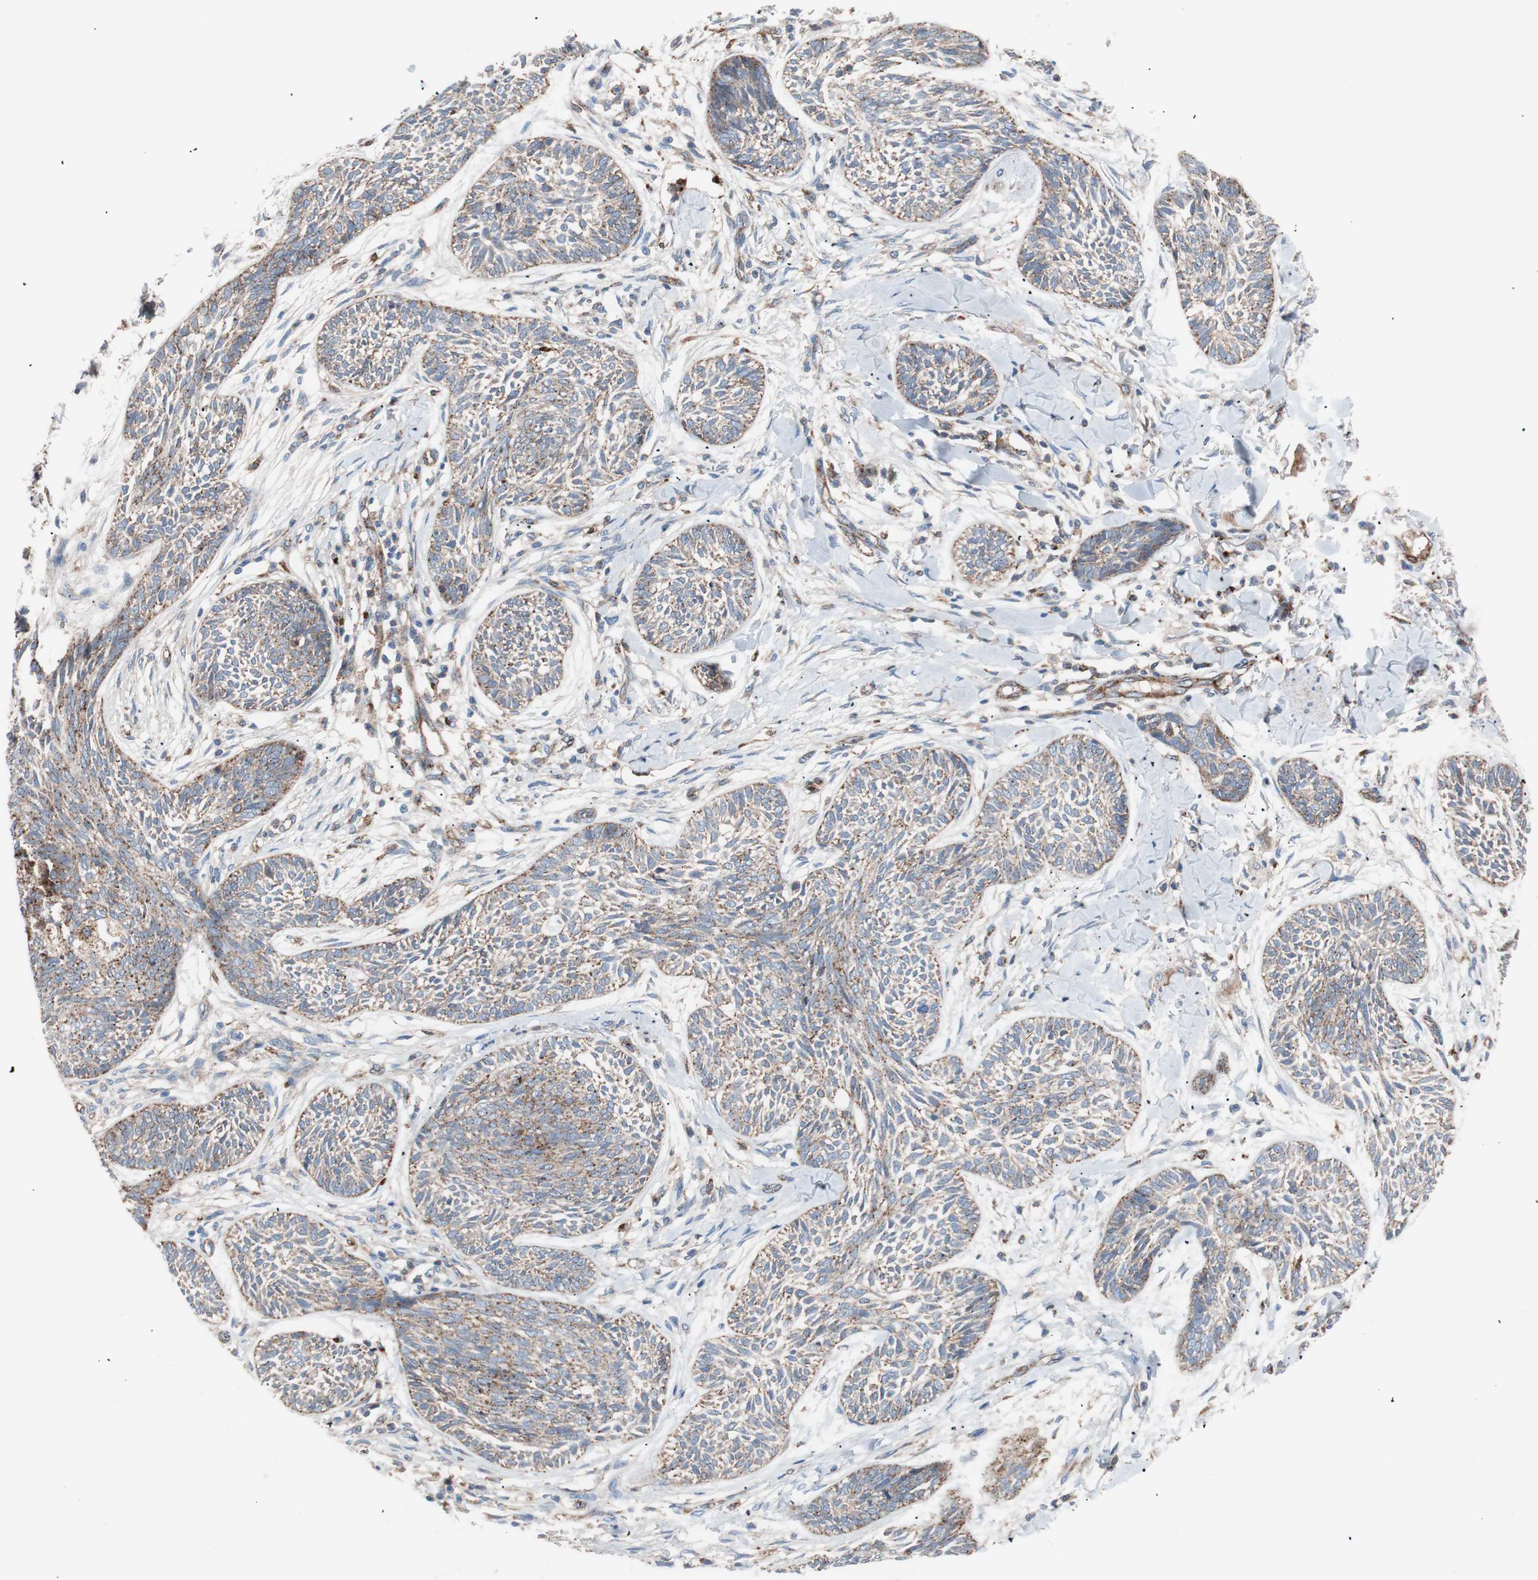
{"staining": {"intensity": "weak", "quantity": ">75%", "location": "cytoplasmic/membranous"}, "tissue": "skin cancer", "cell_type": "Tumor cells", "image_type": "cancer", "snomed": [{"axis": "morphology", "description": "Papilloma, NOS"}, {"axis": "morphology", "description": "Basal cell carcinoma"}, {"axis": "topography", "description": "Skin"}], "caption": "A brown stain highlights weak cytoplasmic/membranous expression of a protein in skin cancer tumor cells. The staining is performed using DAB brown chromogen to label protein expression. The nuclei are counter-stained blue using hematoxylin.", "gene": "FLOT2", "patient": {"sex": "male", "age": 87}}